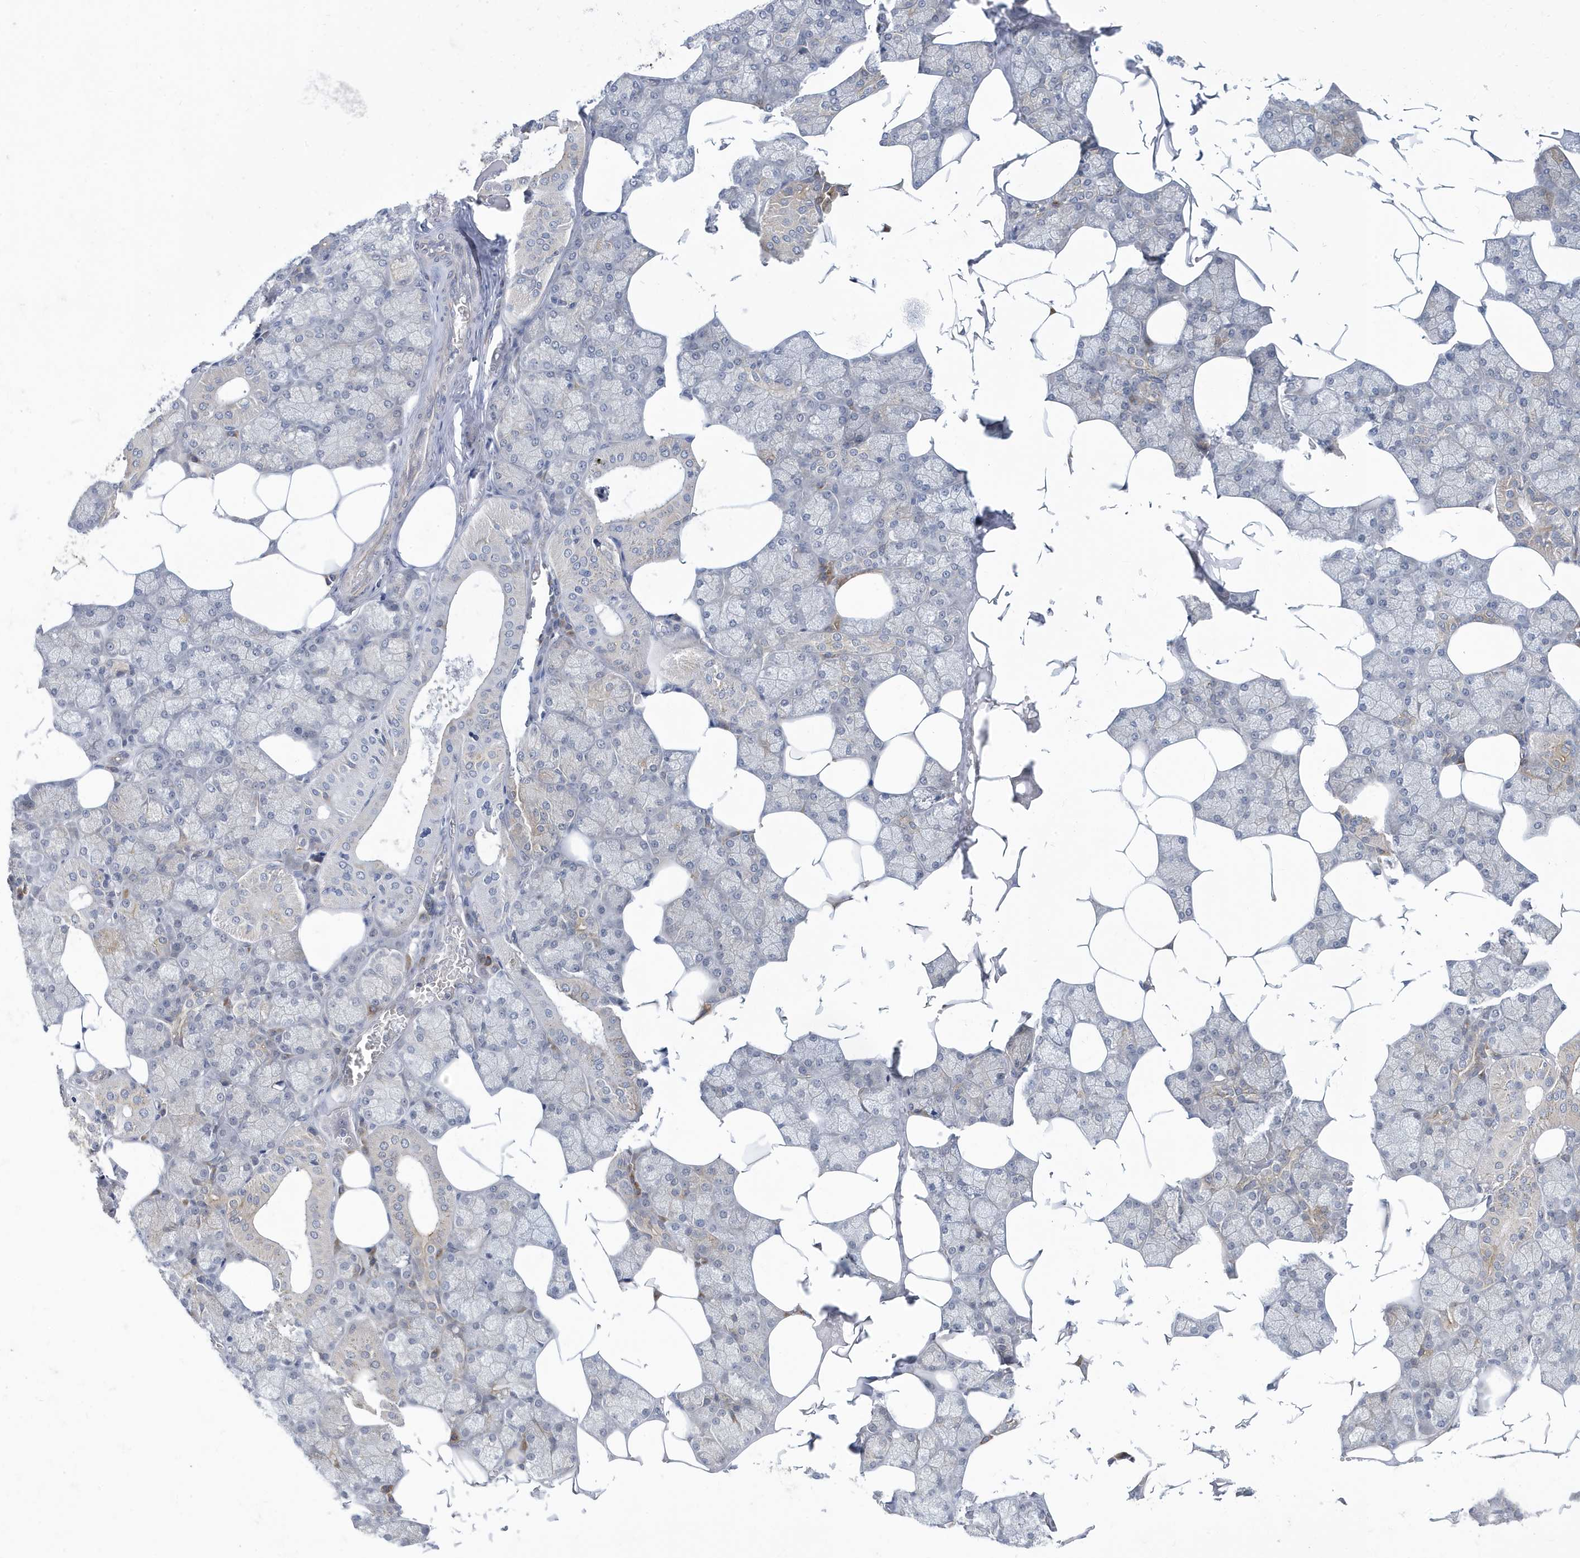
{"staining": {"intensity": "strong", "quantity": "<25%", "location": "cytoplasmic/membranous"}, "tissue": "salivary gland", "cell_type": "Glandular cells", "image_type": "normal", "snomed": [{"axis": "morphology", "description": "Normal tissue, NOS"}, {"axis": "topography", "description": "Salivary gland"}], "caption": "Immunohistochemical staining of normal salivary gland shows <25% levels of strong cytoplasmic/membranous protein positivity in approximately <25% of glandular cells.", "gene": "ZNF654", "patient": {"sex": "male", "age": 62}}